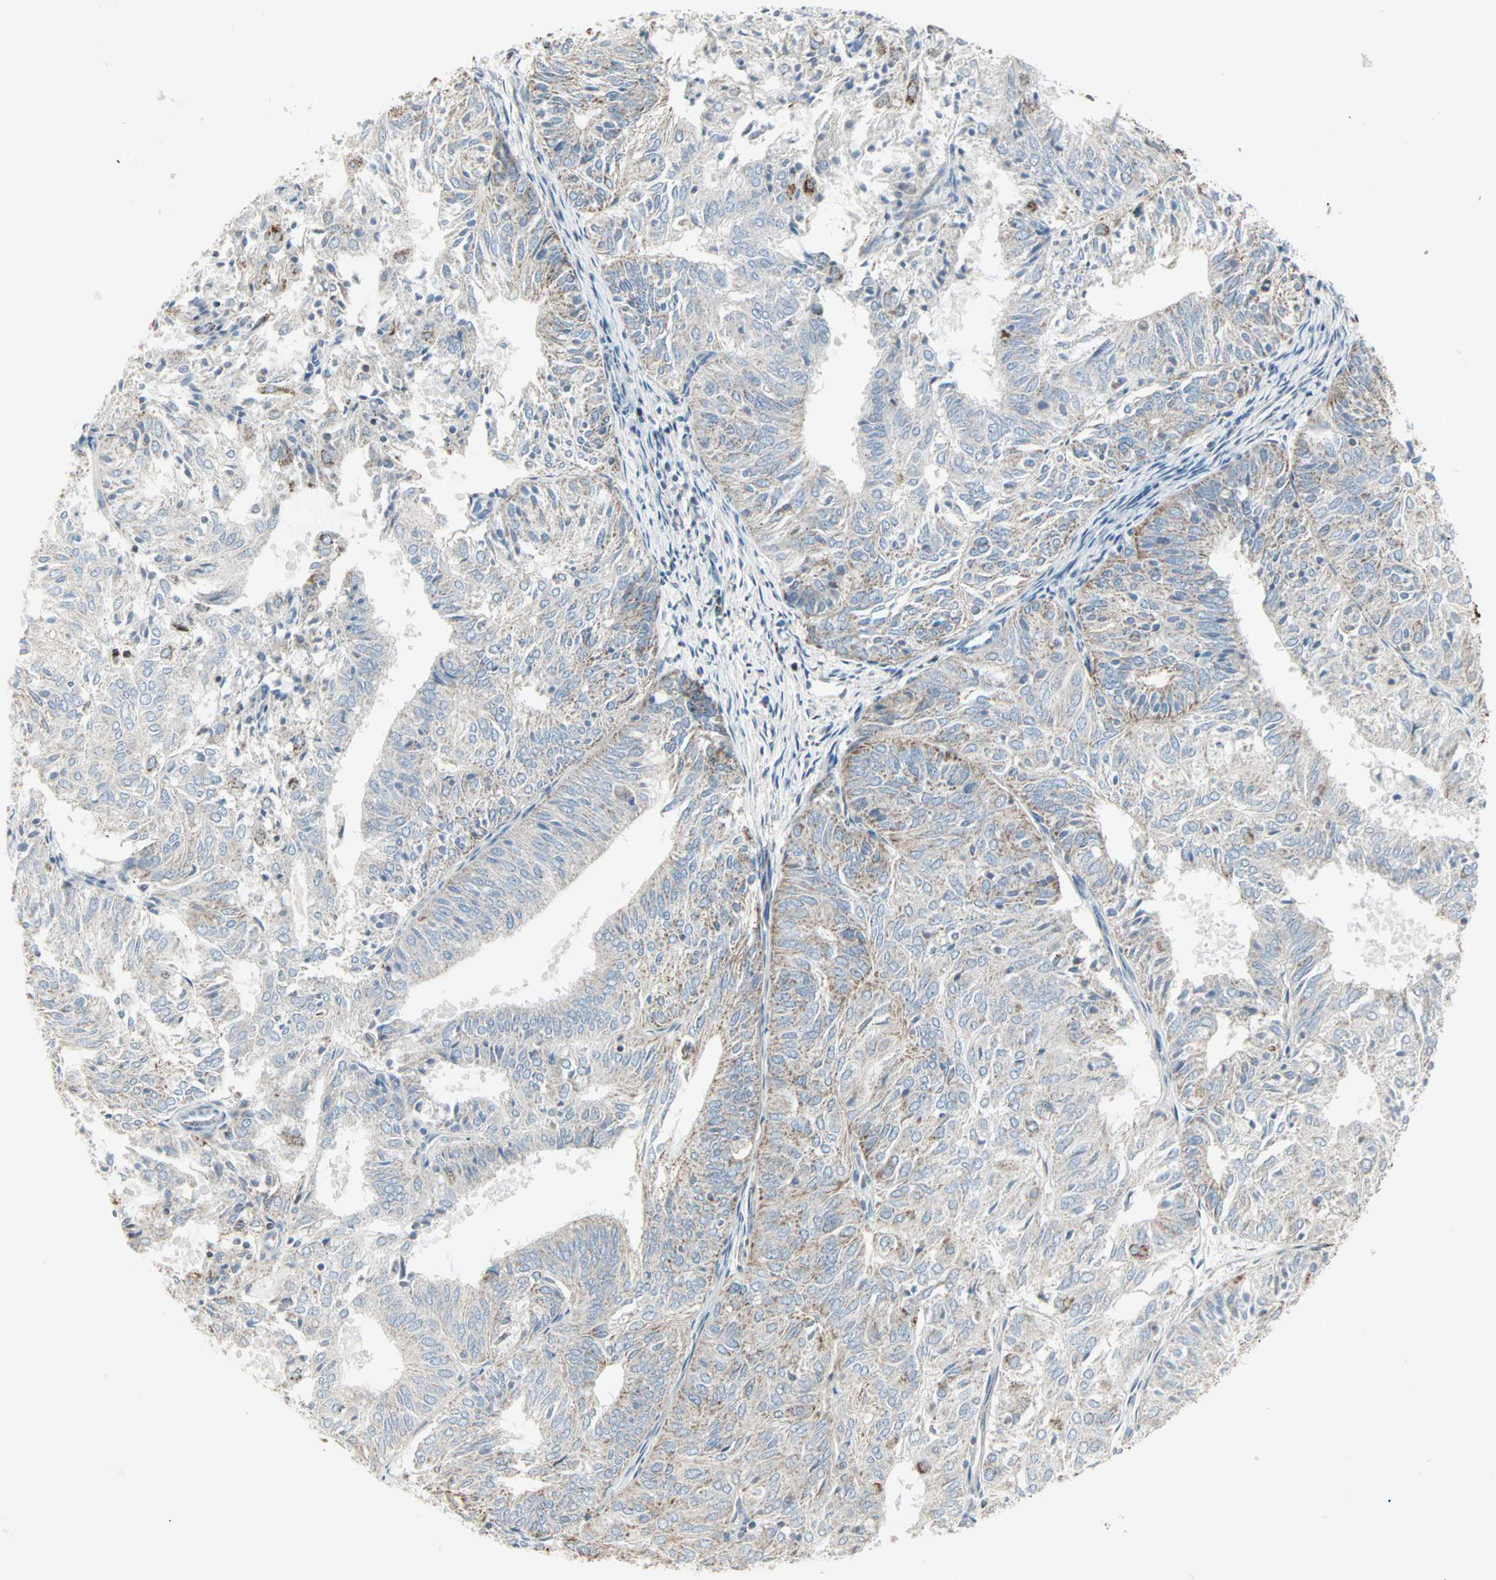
{"staining": {"intensity": "weak", "quantity": "<25%", "location": "cytoplasmic/membranous"}, "tissue": "endometrial cancer", "cell_type": "Tumor cells", "image_type": "cancer", "snomed": [{"axis": "morphology", "description": "Adenocarcinoma, NOS"}, {"axis": "topography", "description": "Uterus"}], "caption": "Adenocarcinoma (endometrial) stained for a protein using immunohistochemistry (IHC) shows no expression tumor cells.", "gene": "IDH2", "patient": {"sex": "female", "age": 60}}